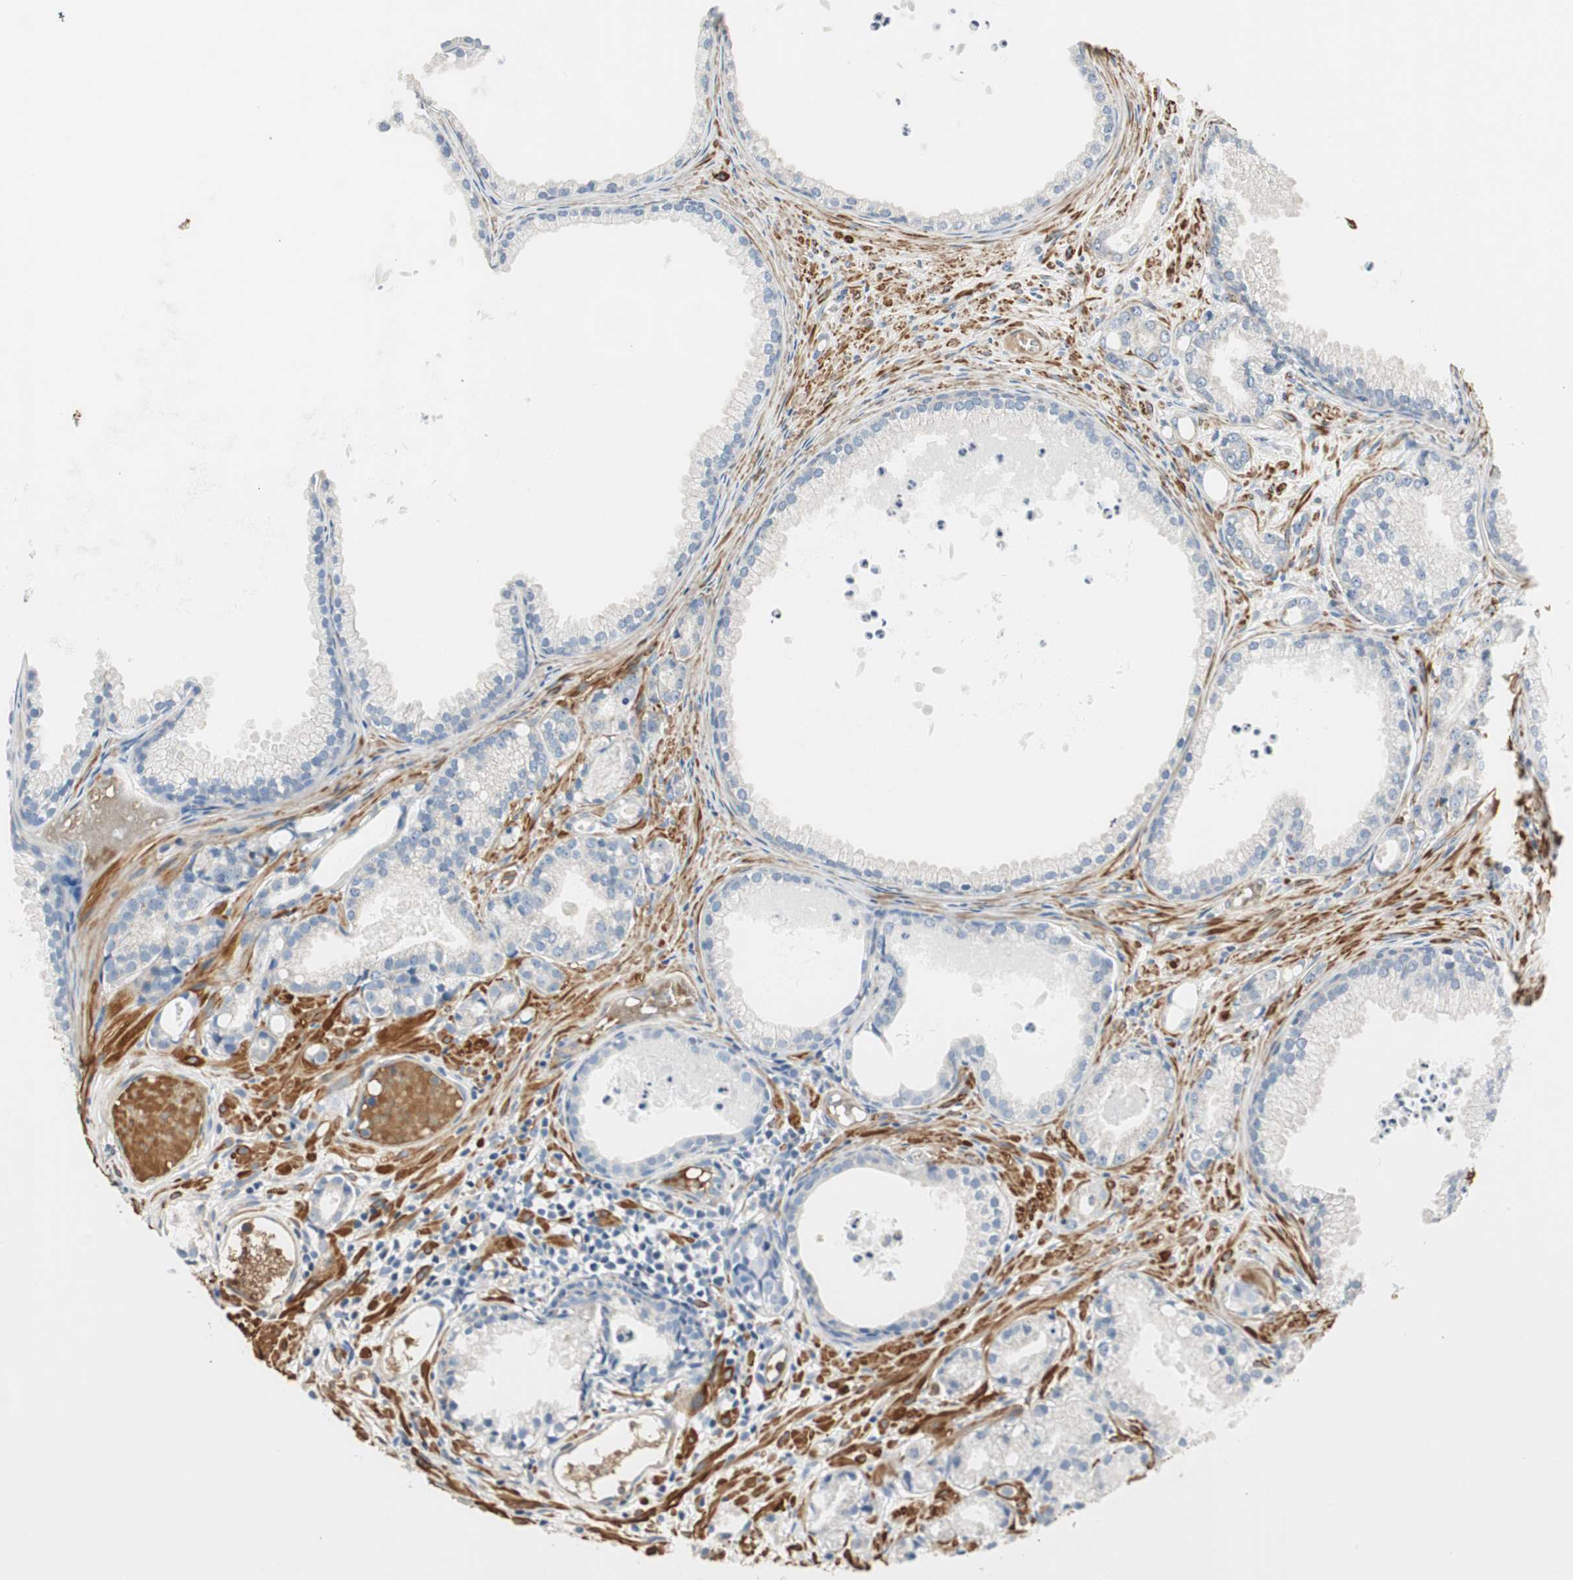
{"staining": {"intensity": "negative", "quantity": "none", "location": "none"}, "tissue": "prostate cancer", "cell_type": "Tumor cells", "image_type": "cancer", "snomed": [{"axis": "morphology", "description": "Adenocarcinoma, Low grade"}, {"axis": "topography", "description": "Prostate"}], "caption": "This is an IHC photomicrograph of human prostate adenocarcinoma (low-grade). There is no expression in tumor cells.", "gene": "RORB", "patient": {"sex": "male", "age": 72}}